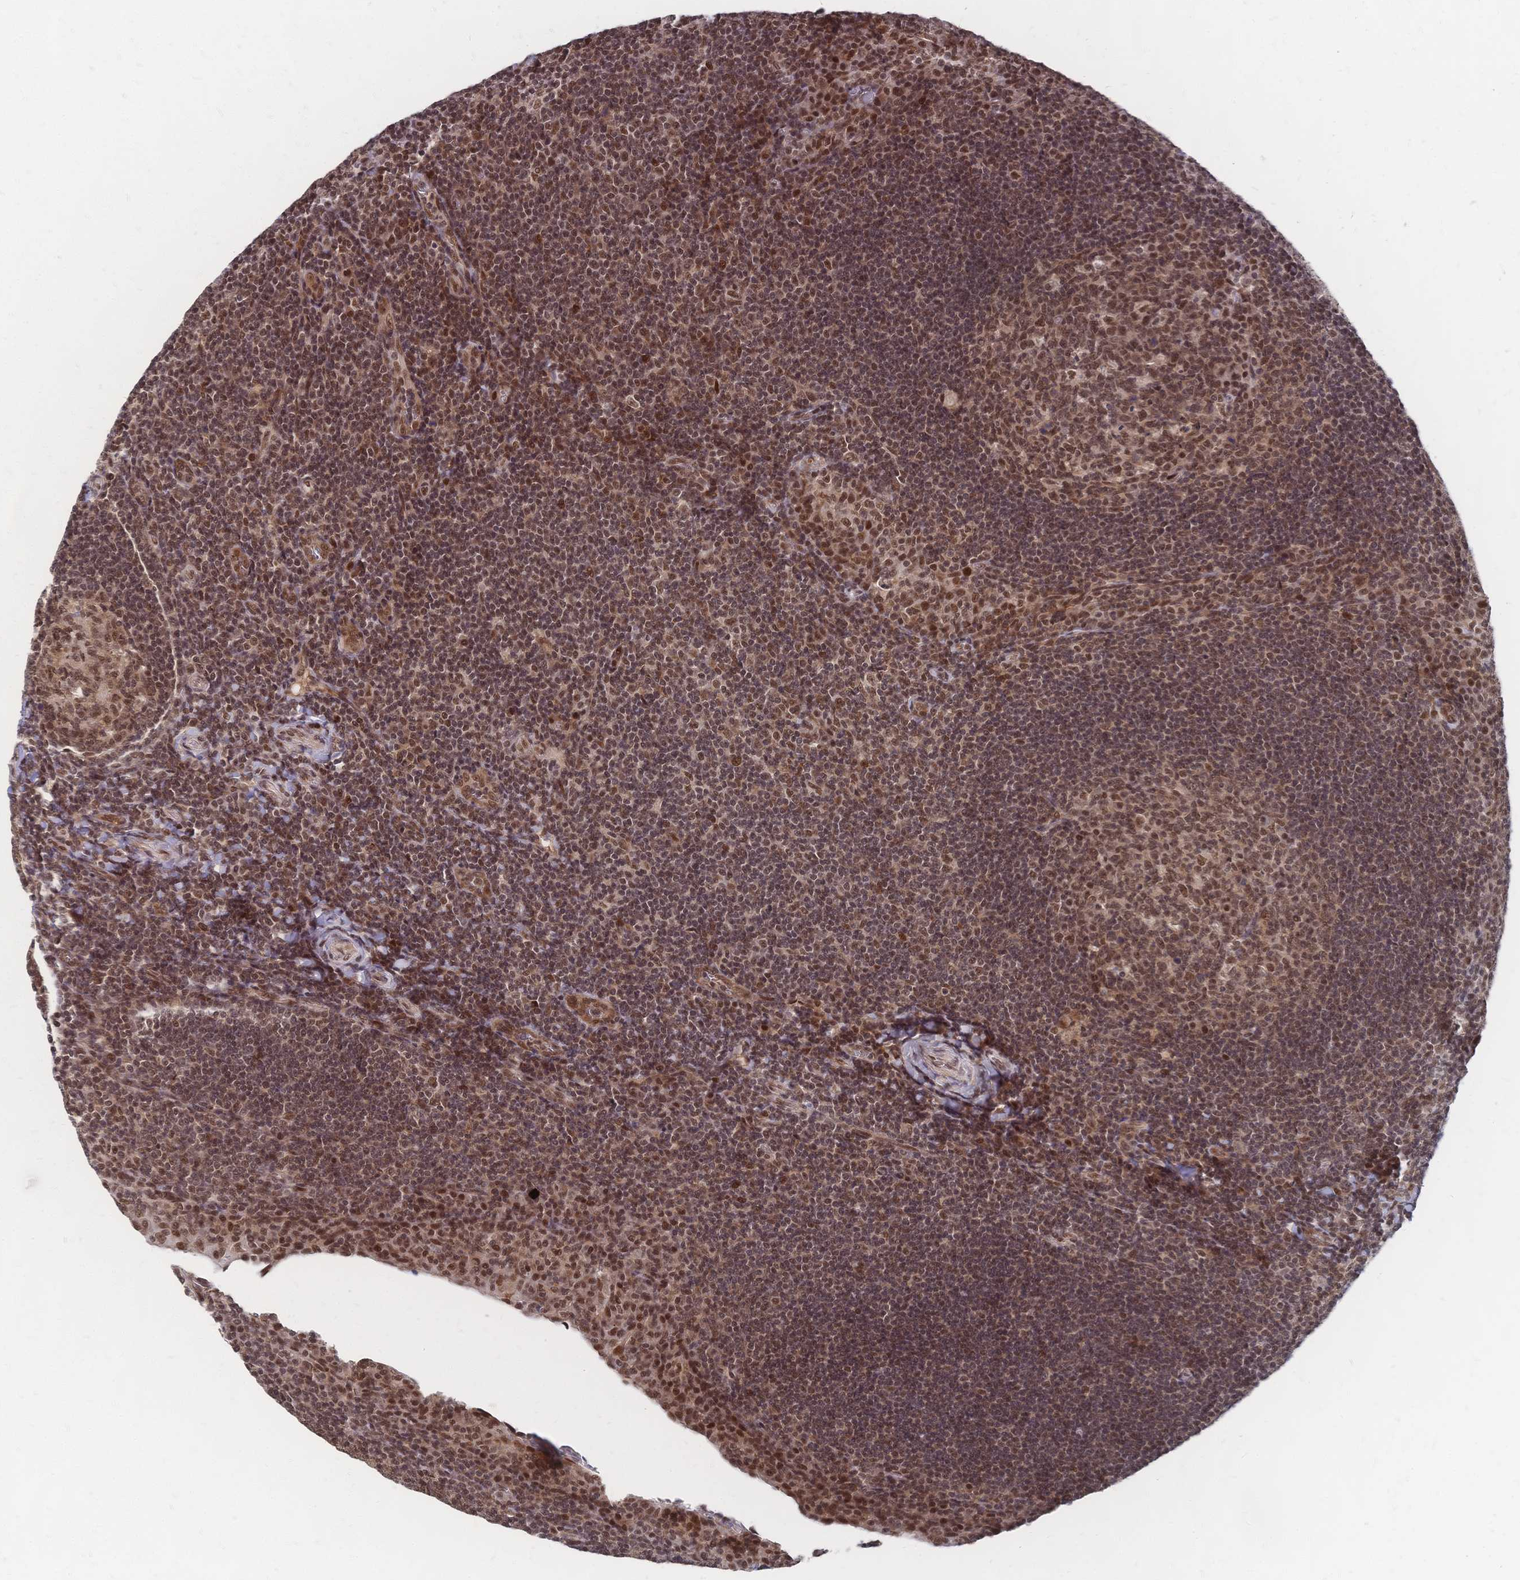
{"staining": {"intensity": "moderate", "quantity": ">75%", "location": "nuclear"}, "tissue": "tonsil", "cell_type": "Germinal center cells", "image_type": "normal", "snomed": [{"axis": "morphology", "description": "Normal tissue, NOS"}, {"axis": "topography", "description": "Tonsil"}], "caption": "Protein analysis of normal tonsil exhibits moderate nuclear staining in about >75% of germinal center cells. The protein of interest is shown in brown color, while the nuclei are stained blue.", "gene": "NELFA", "patient": {"sex": "male", "age": 17}}